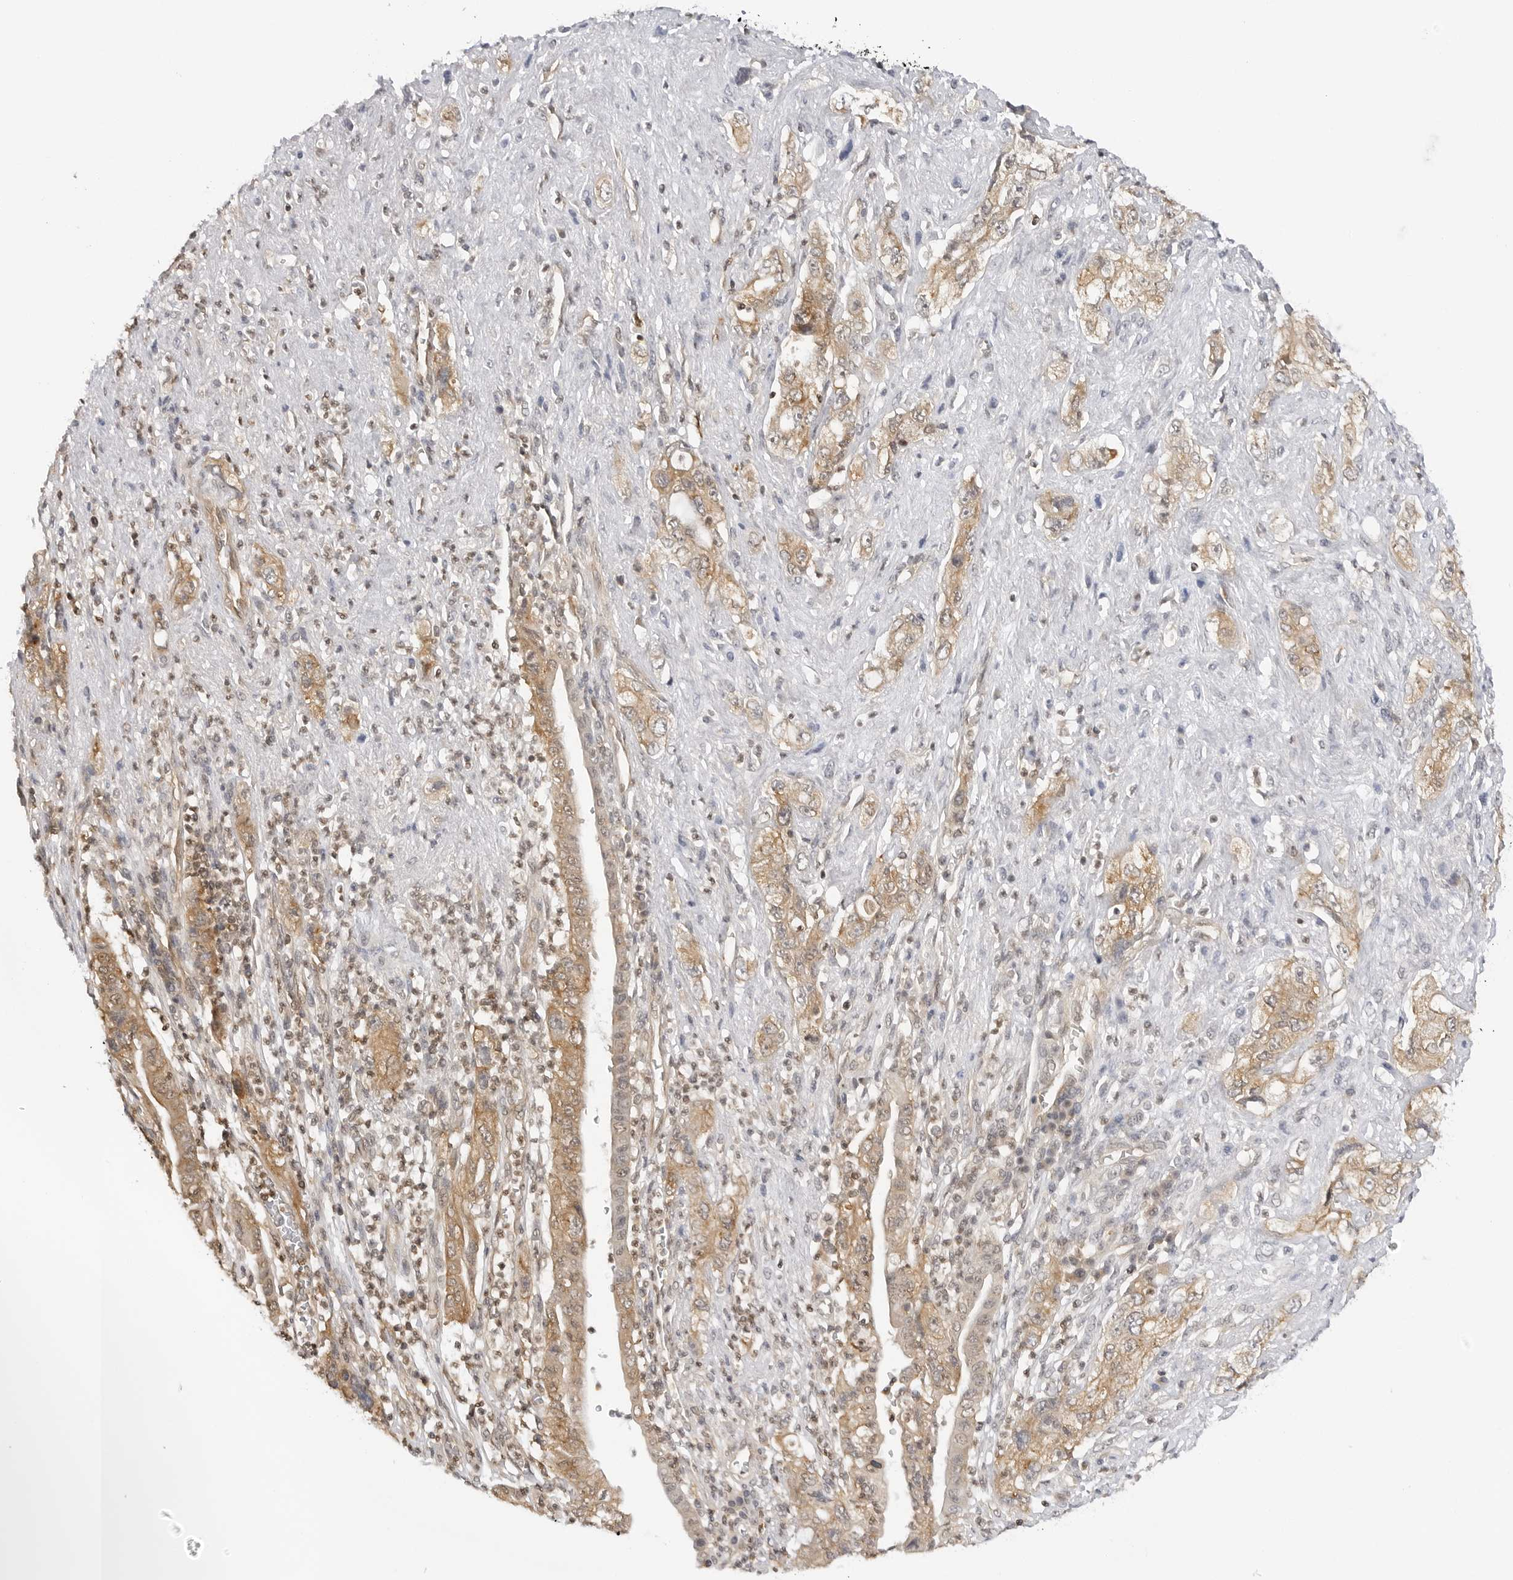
{"staining": {"intensity": "moderate", "quantity": ">75%", "location": "cytoplasmic/membranous,nuclear"}, "tissue": "pancreatic cancer", "cell_type": "Tumor cells", "image_type": "cancer", "snomed": [{"axis": "morphology", "description": "Adenocarcinoma, NOS"}, {"axis": "topography", "description": "Pancreas"}], "caption": "Human pancreatic cancer (adenocarcinoma) stained with a brown dye exhibits moderate cytoplasmic/membranous and nuclear positive positivity in approximately >75% of tumor cells.", "gene": "MAP2K5", "patient": {"sex": "female", "age": 73}}